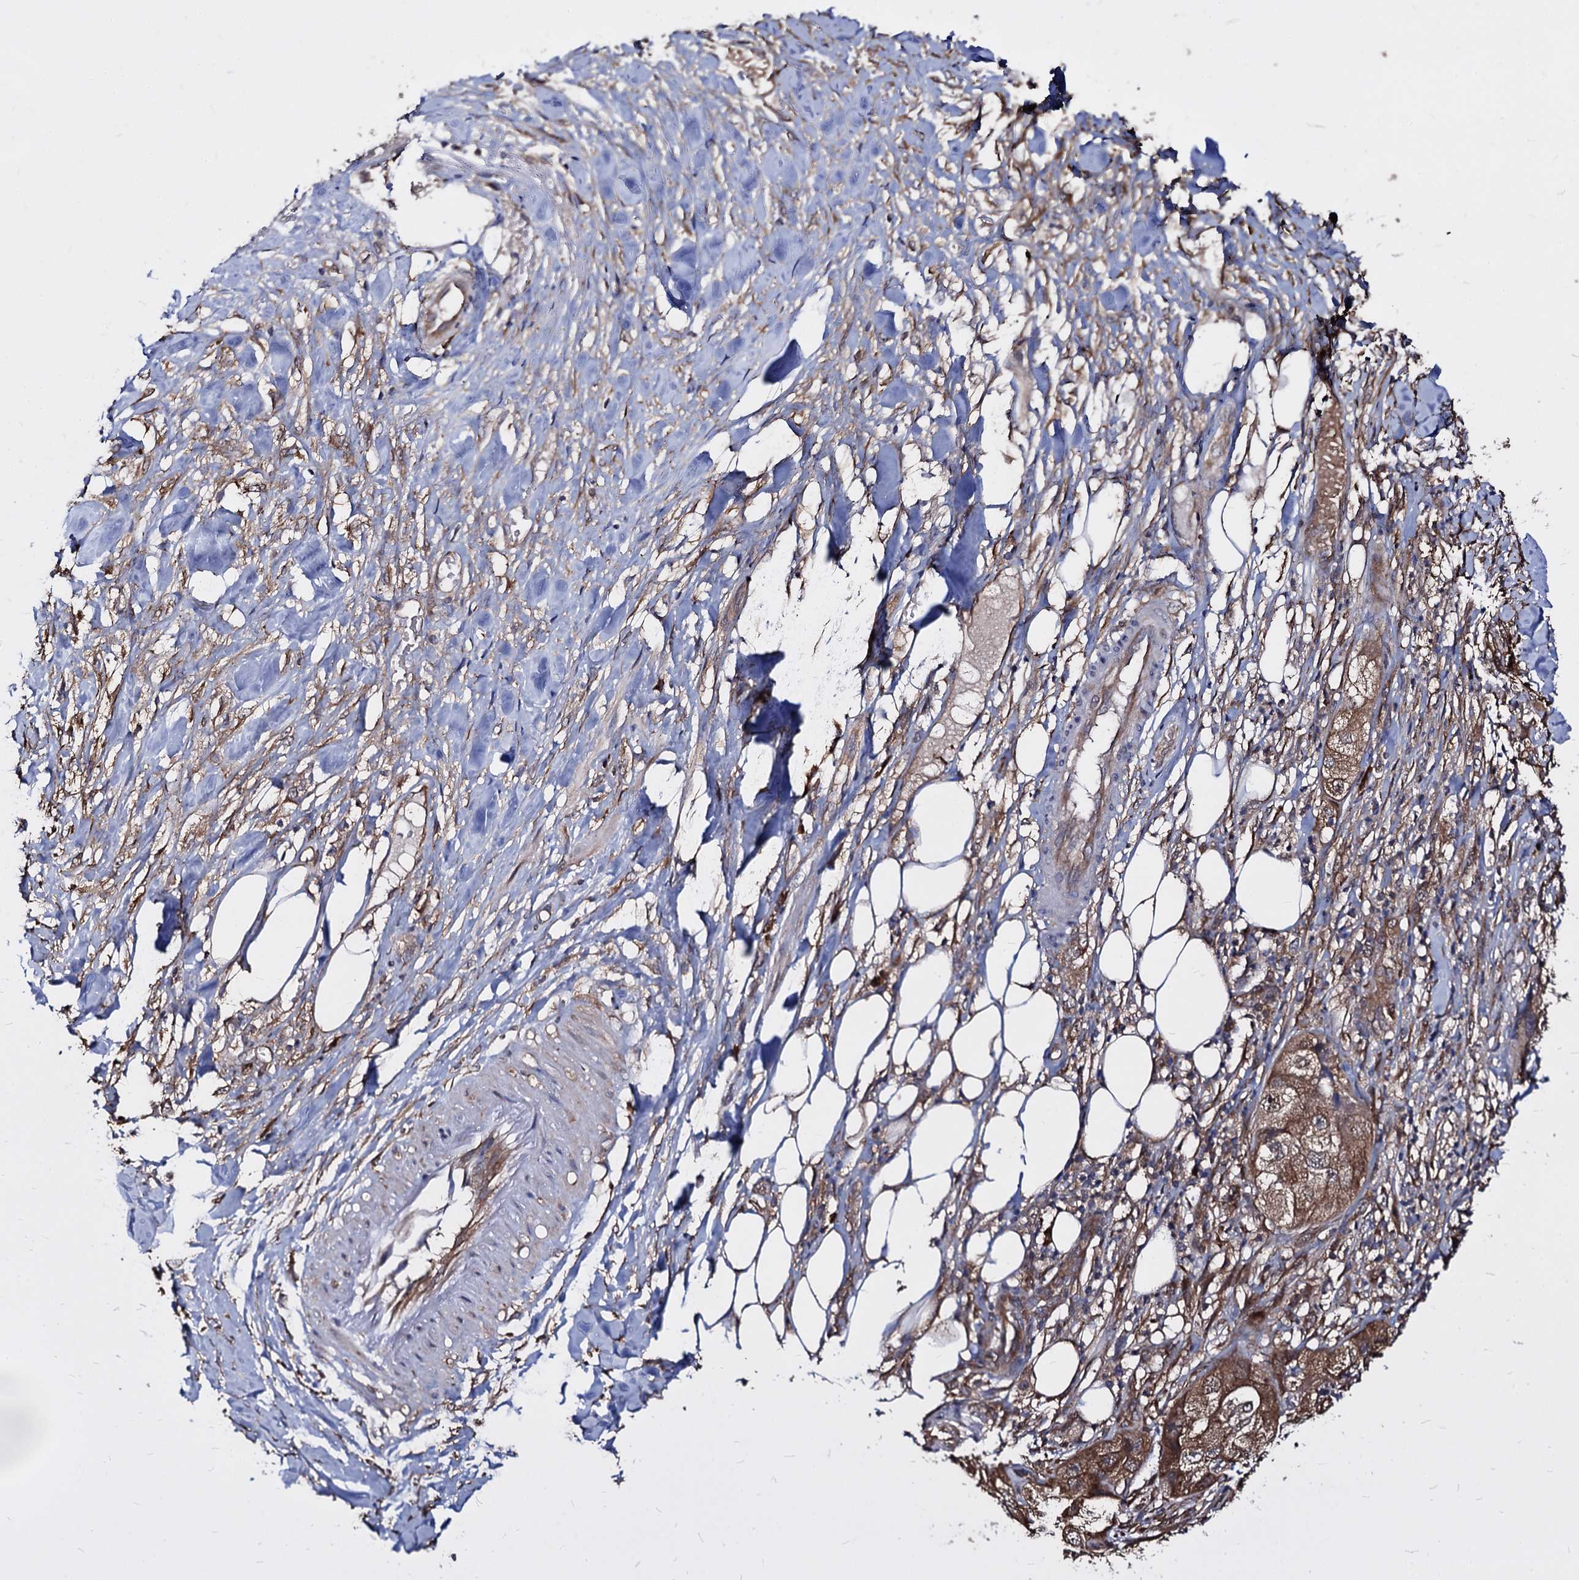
{"staining": {"intensity": "moderate", "quantity": ">75%", "location": "cytoplasmic/membranous"}, "tissue": "skin cancer", "cell_type": "Tumor cells", "image_type": "cancer", "snomed": [{"axis": "morphology", "description": "Squamous cell carcinoma, NOS"}, {"axis": "topography", "description": "Skin"}, {"axis": "topography", "description": "Subcutis"}], "caption": "Moderate cytoplasmic/membranous expression is identified in approximately >75% of tumor cells in skin squamous cell carcinoma.", "gene": "NME1", "patient": {"sex": "male", "age": 73}}